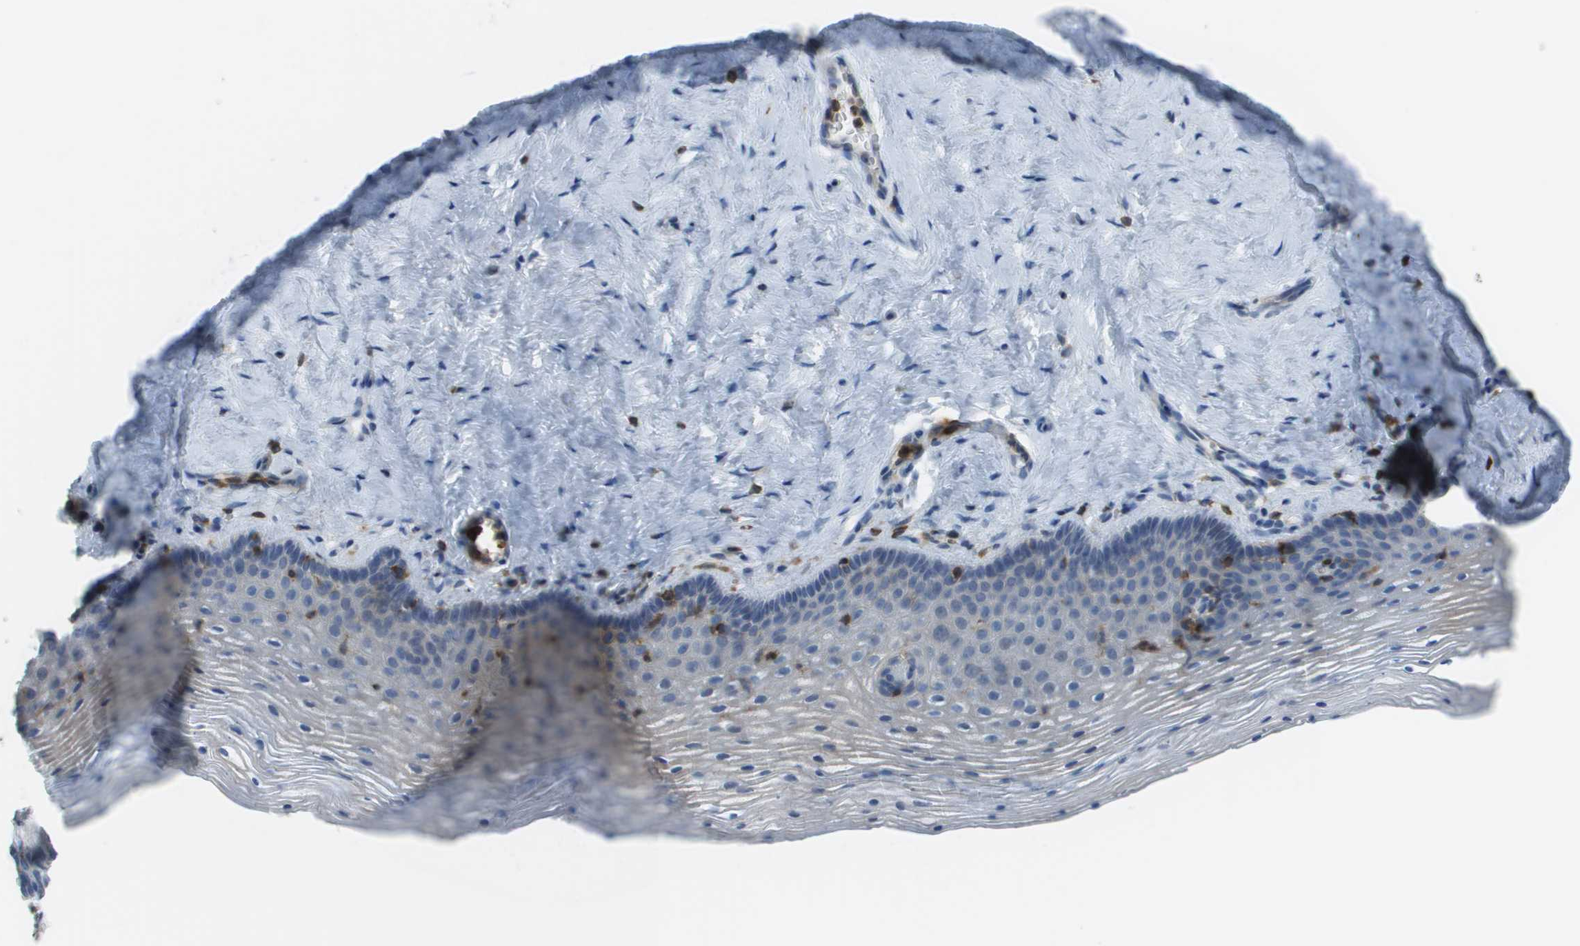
{"staining": {"intensity": "negative", "quantity": "none", "location": "none"}, "tissue": "vagina", "cell_type": "Squamous epithelial cells", "image_type": "normal", "snomed": [{"axis": "morphology", "description": "Normal tissue, NOS"}, {"axis": "topography", "description": "Vagina"}], "caption": "A high-resolution image shows immunohistochemistry staining of unremarkable vagina, which shows no significant staining in squamous epithelial cells.", "gene": "APBB1IP", "patient": {"sex": "female", "age": 32}}